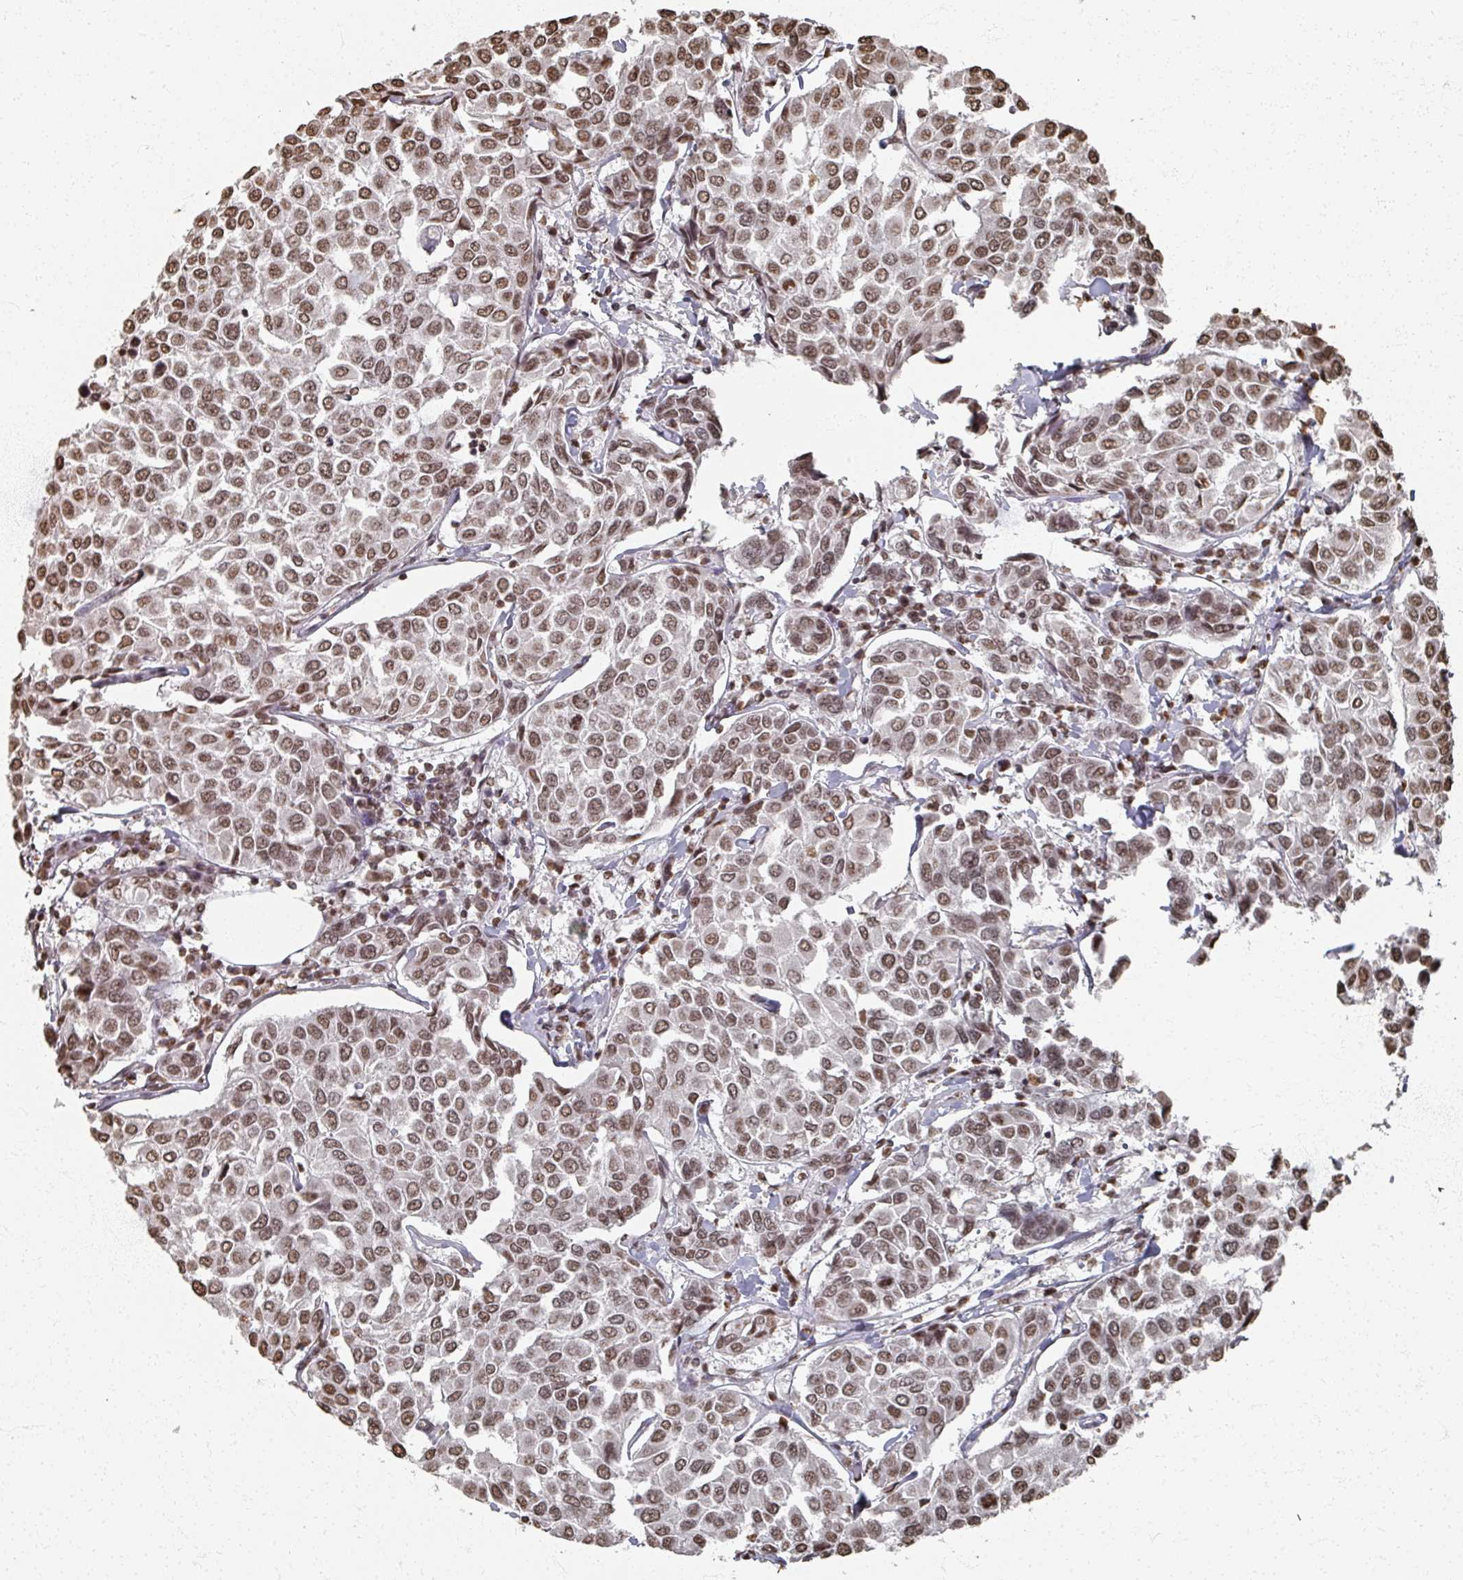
{"staining": {"intensity": "moderate", "quantity": ">75%", "location": "nuclear"}, "tissue": "breast cancer", "cell_type": "Tumor cells", "image_type": "cancer", "snomed": [{"axis": "morphology", "description": "Duct carcinoma"}, {"axis": "topography", "description": "Breast"}], "caption": "DAB (3,3'-diaminobenzidine) immunohistochemical staining of intraductal carcinoma (breast) exhibits moderate nuclear protein positivity in approximately >75% of tumor cells.", "gene": "DCUN1D5", "patient": {"sex": "female", "age": 55}}